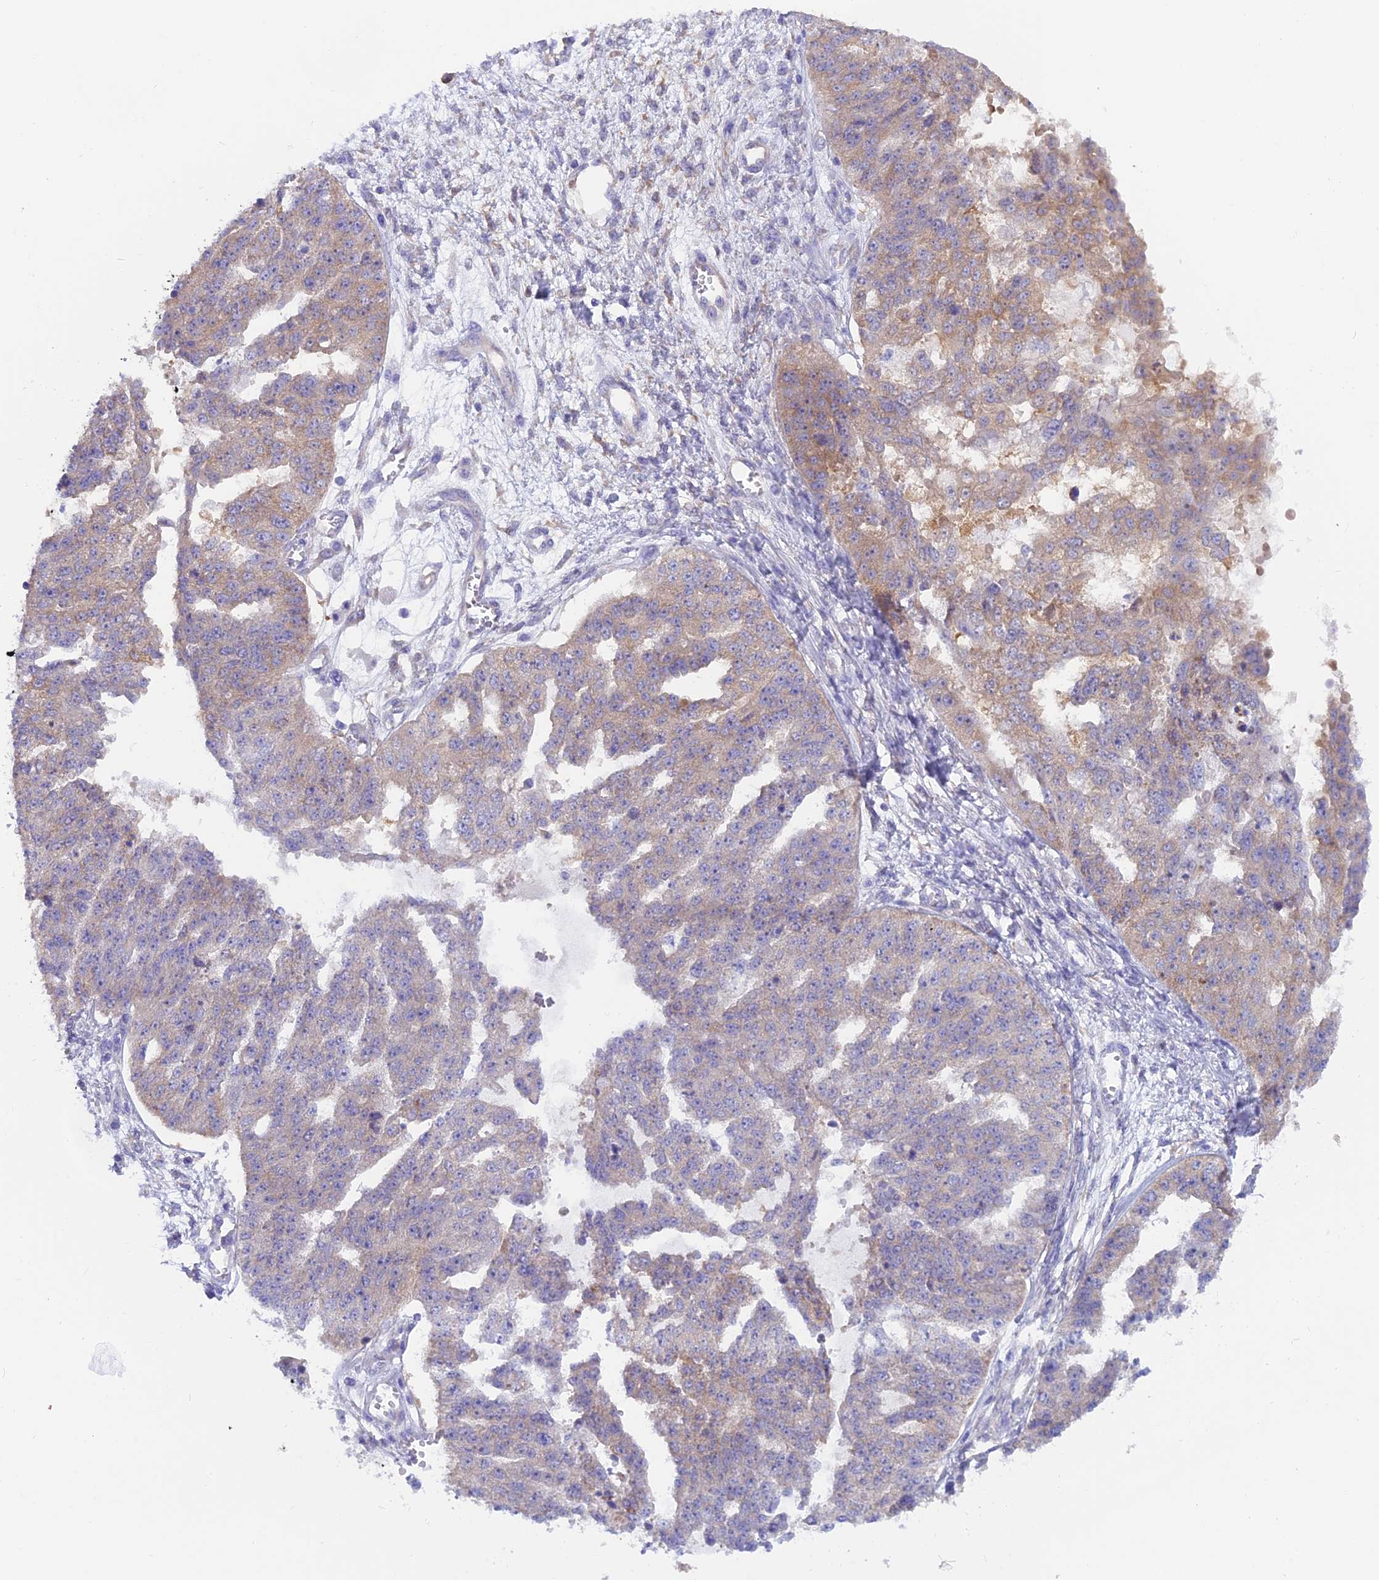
{"staining": {"intensity": "weak", "quantity": "<25%", "location": "cytoplasmic/membranous"}, "tissue": "ovarian cancer", "cell_type": "Tumor cells", "image_type": "cancer", "snomed": [{"axis": "morphology", "description": "Cystadenocarcinoma, serous, NOS"}, {"axis": "topography", "description": "Ovary"}], "caption": "Immunohistochemistry of serous cystadenocarcinoma (ovarian) reveals no expression in tumor cells.", "gene": "LZTFL1", "patient": {"sex": "female", "age": 58}}